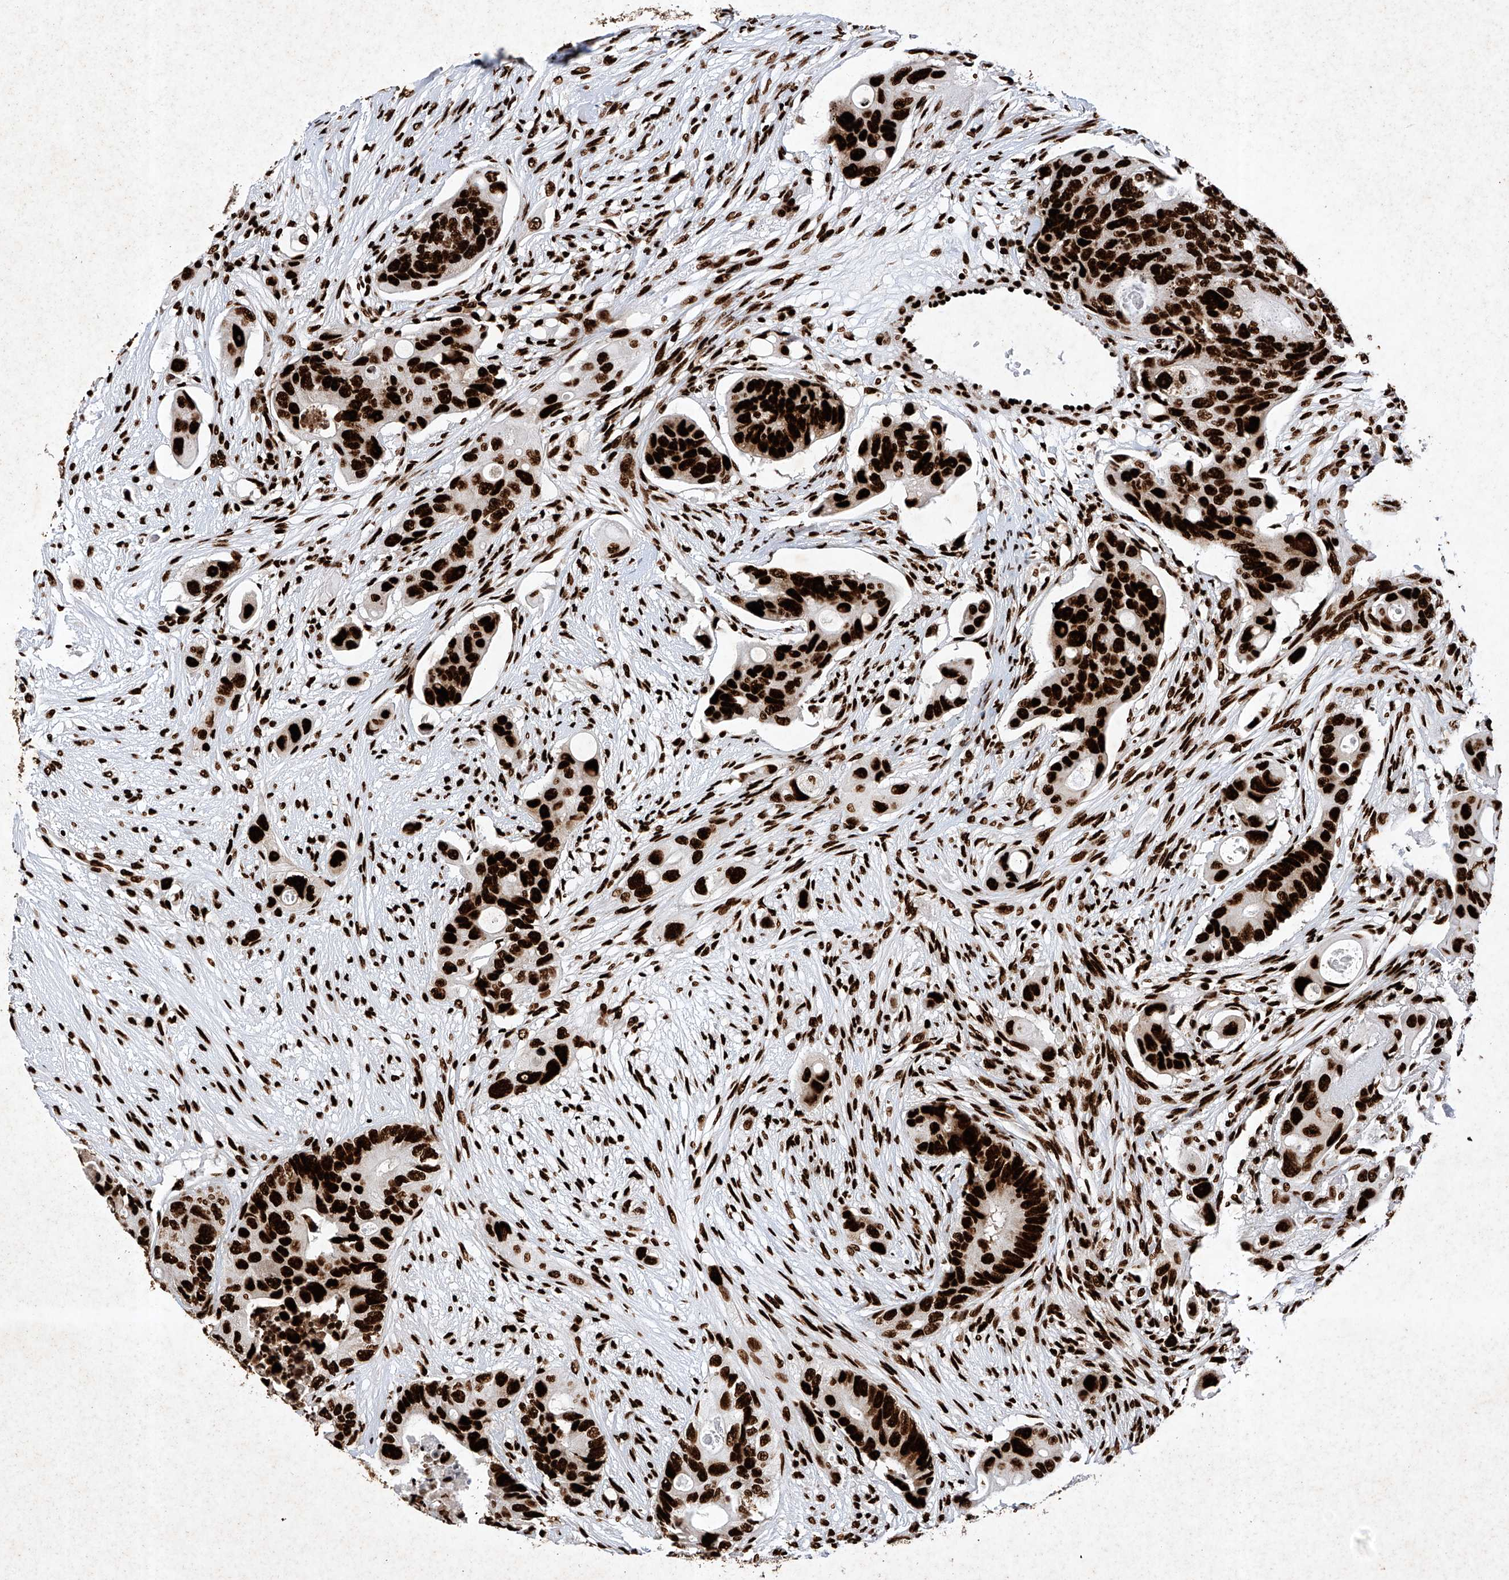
{"staining": {"intensity": "strong", "quantity": ">75%", "location": "nuclear"}, "tissue": "colorectal cancer", "cell_type": "Tumor cells", "image_type": "cancer", "snomed": [{"axis": "morphology", "description": "Adenocarcinoma, NOS"}, {"axis": "topography", "description": "Colon"}], "caption": "Tumor cells reveal strong nuclear positivity in about >75% of cells in colorectal cancer.", "gene": "SRSF6", "patient": {"sex": "female", "age": 57}}